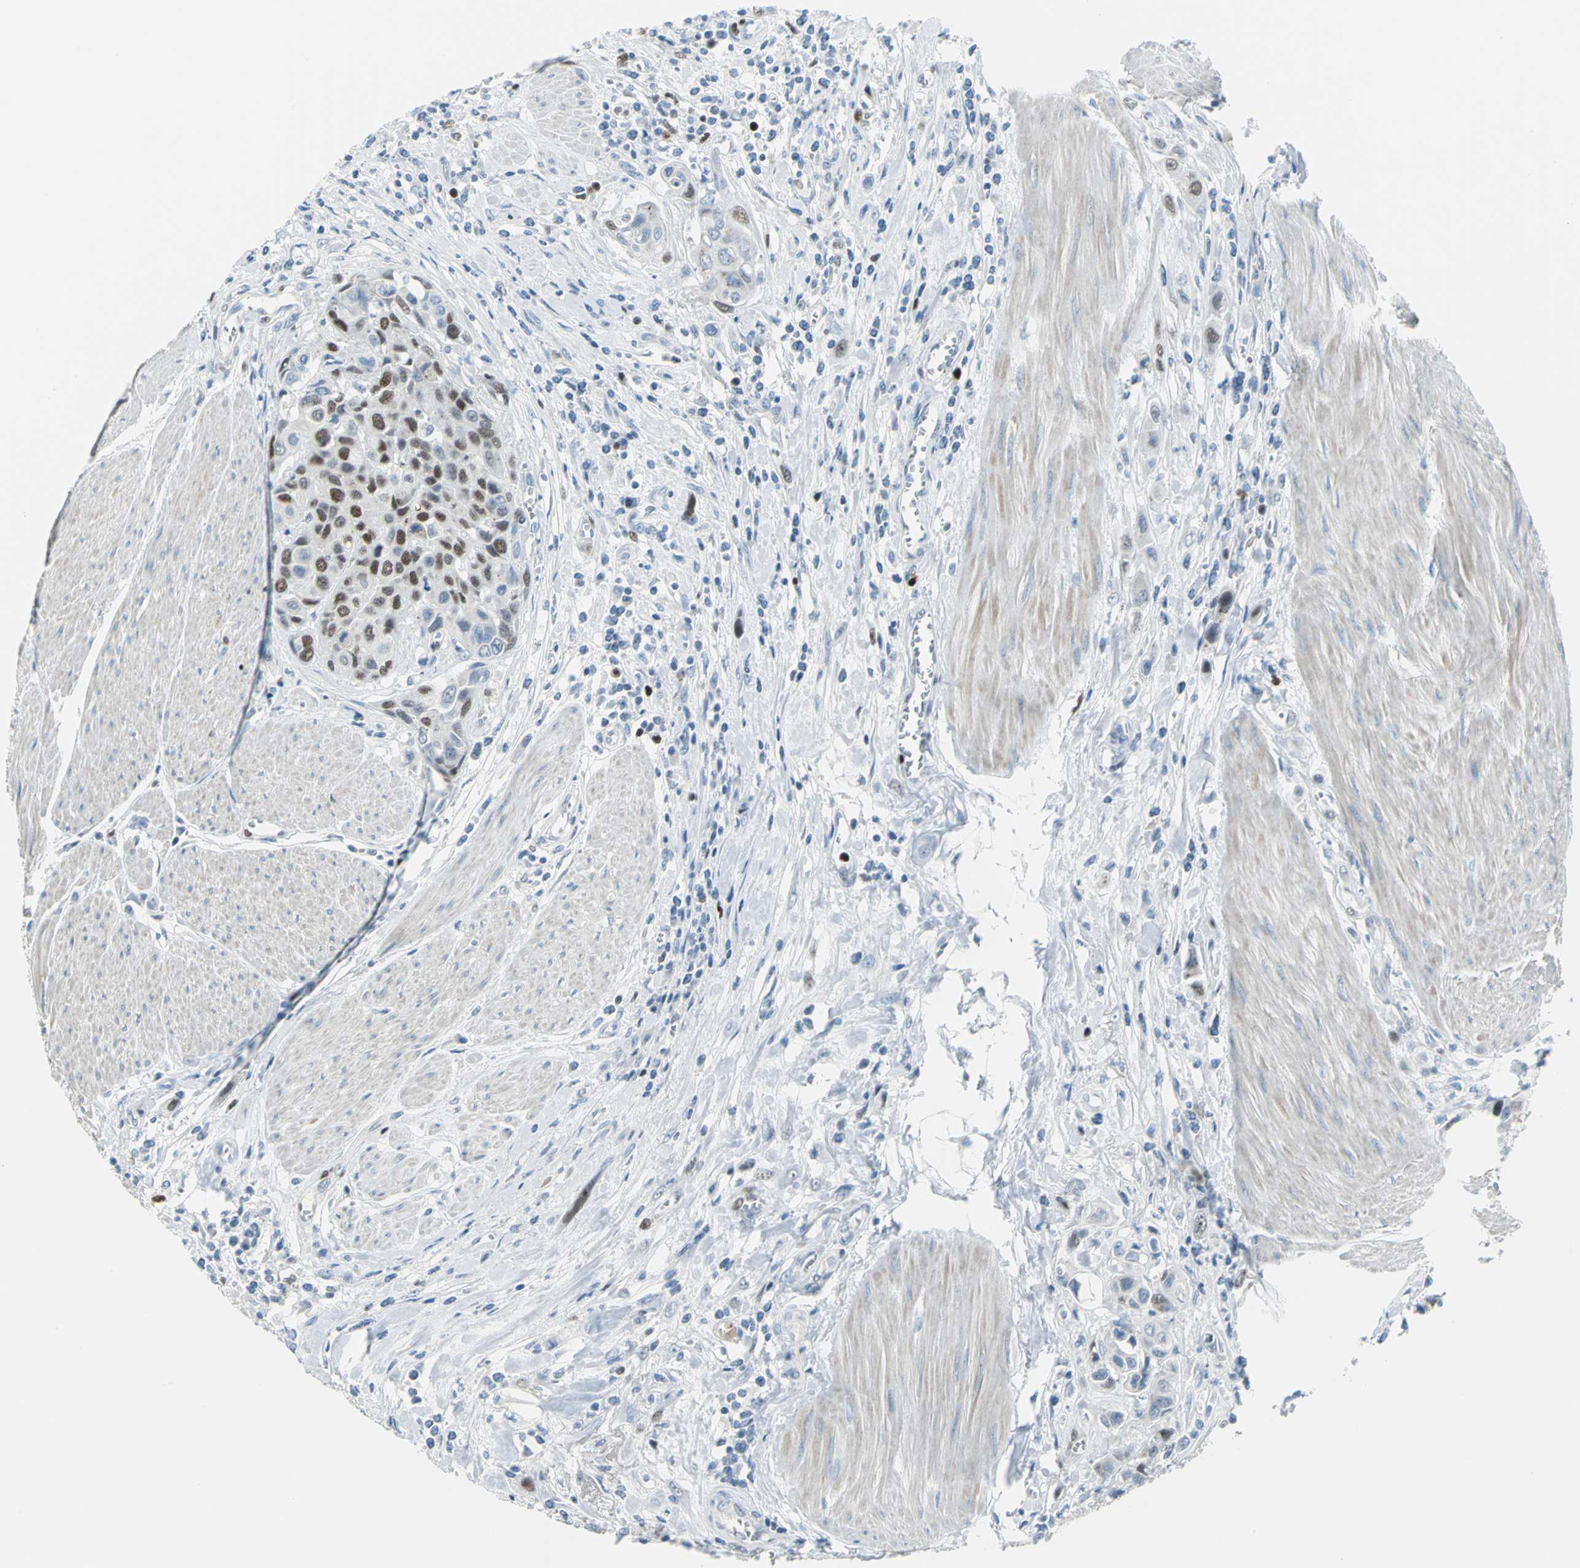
{"staining": {"intensity": "moderate", "quantity": "25%-75%", "location": "nuclear"}, "tissue": "urothelial cancer", "cell_type": "Tumor cells", "image_type": "cancer", "snomed": [{"axis": "morphology", "description": "Urothelial carcinoma, High grade"}, {"axis": "topography", "description": "Urinary bladder"}], "caption": "Protein staining demonstrates moderate nuclear expression in about 25%-75% of tumor cells in urothelial cancer. Using DAB (3,3'-diaminobenzidine) (brown) and hematoxylin (blue) stains, captured at high magnification using brightfield microscopy.", "gene": "MCM3", "patient": {"sex": "male", "age": 50}}